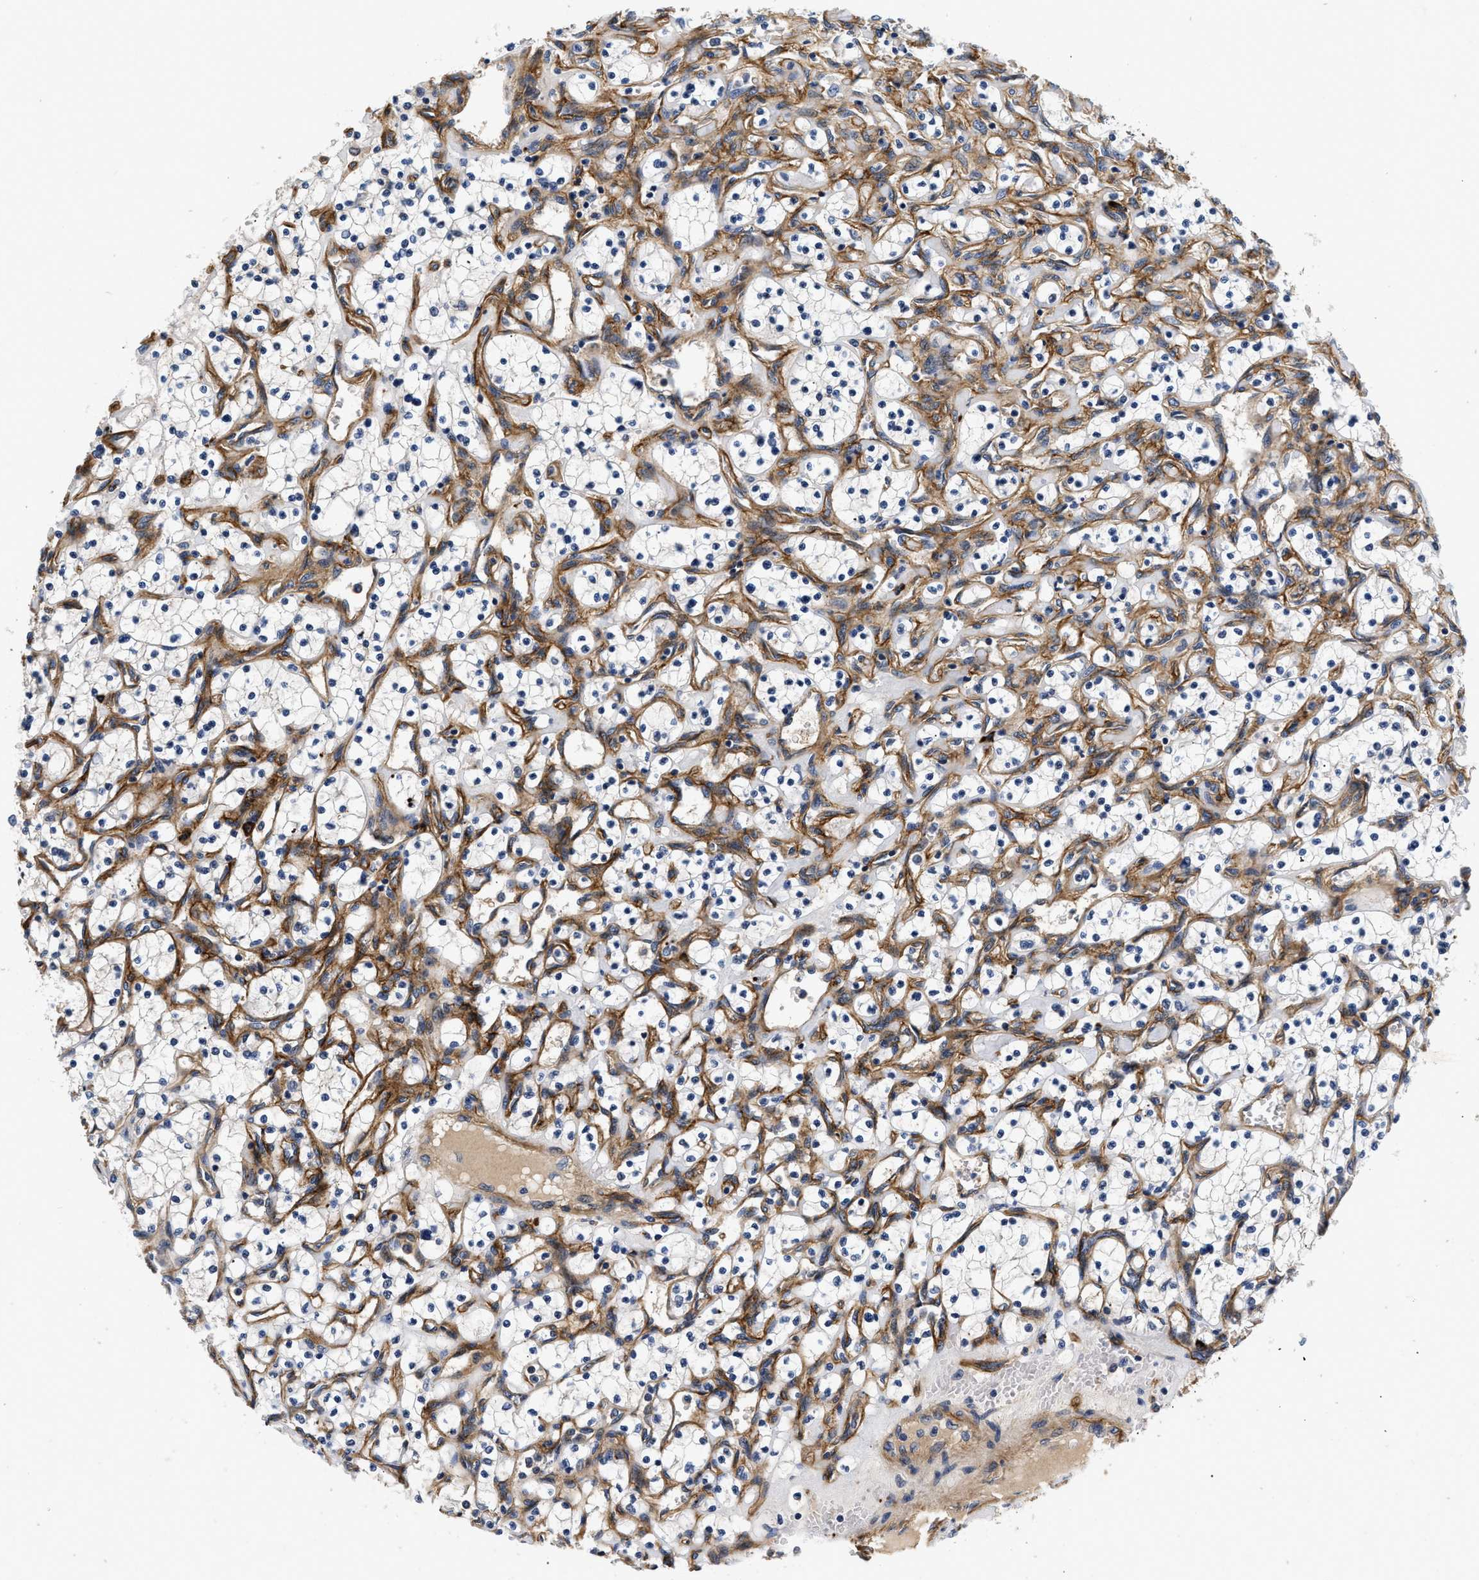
{"staining": {"intensity": "negative", "quantity": "none", "location": "none"}, "tissue": "renal cancer", "cell_type": "Tumor cells", "image_type": "cancer", "snomed": [{"axis": "morphology", "description": "Adenocarcinoma, NOS"}, {"axis": "topography", "description": "Kidney"}], "caption": "The image exhibits no significant expression in tumor cells of adenocarcinoma (renal).", "gene": "NME6", "patient": {"sex": "female", "age": 69}}